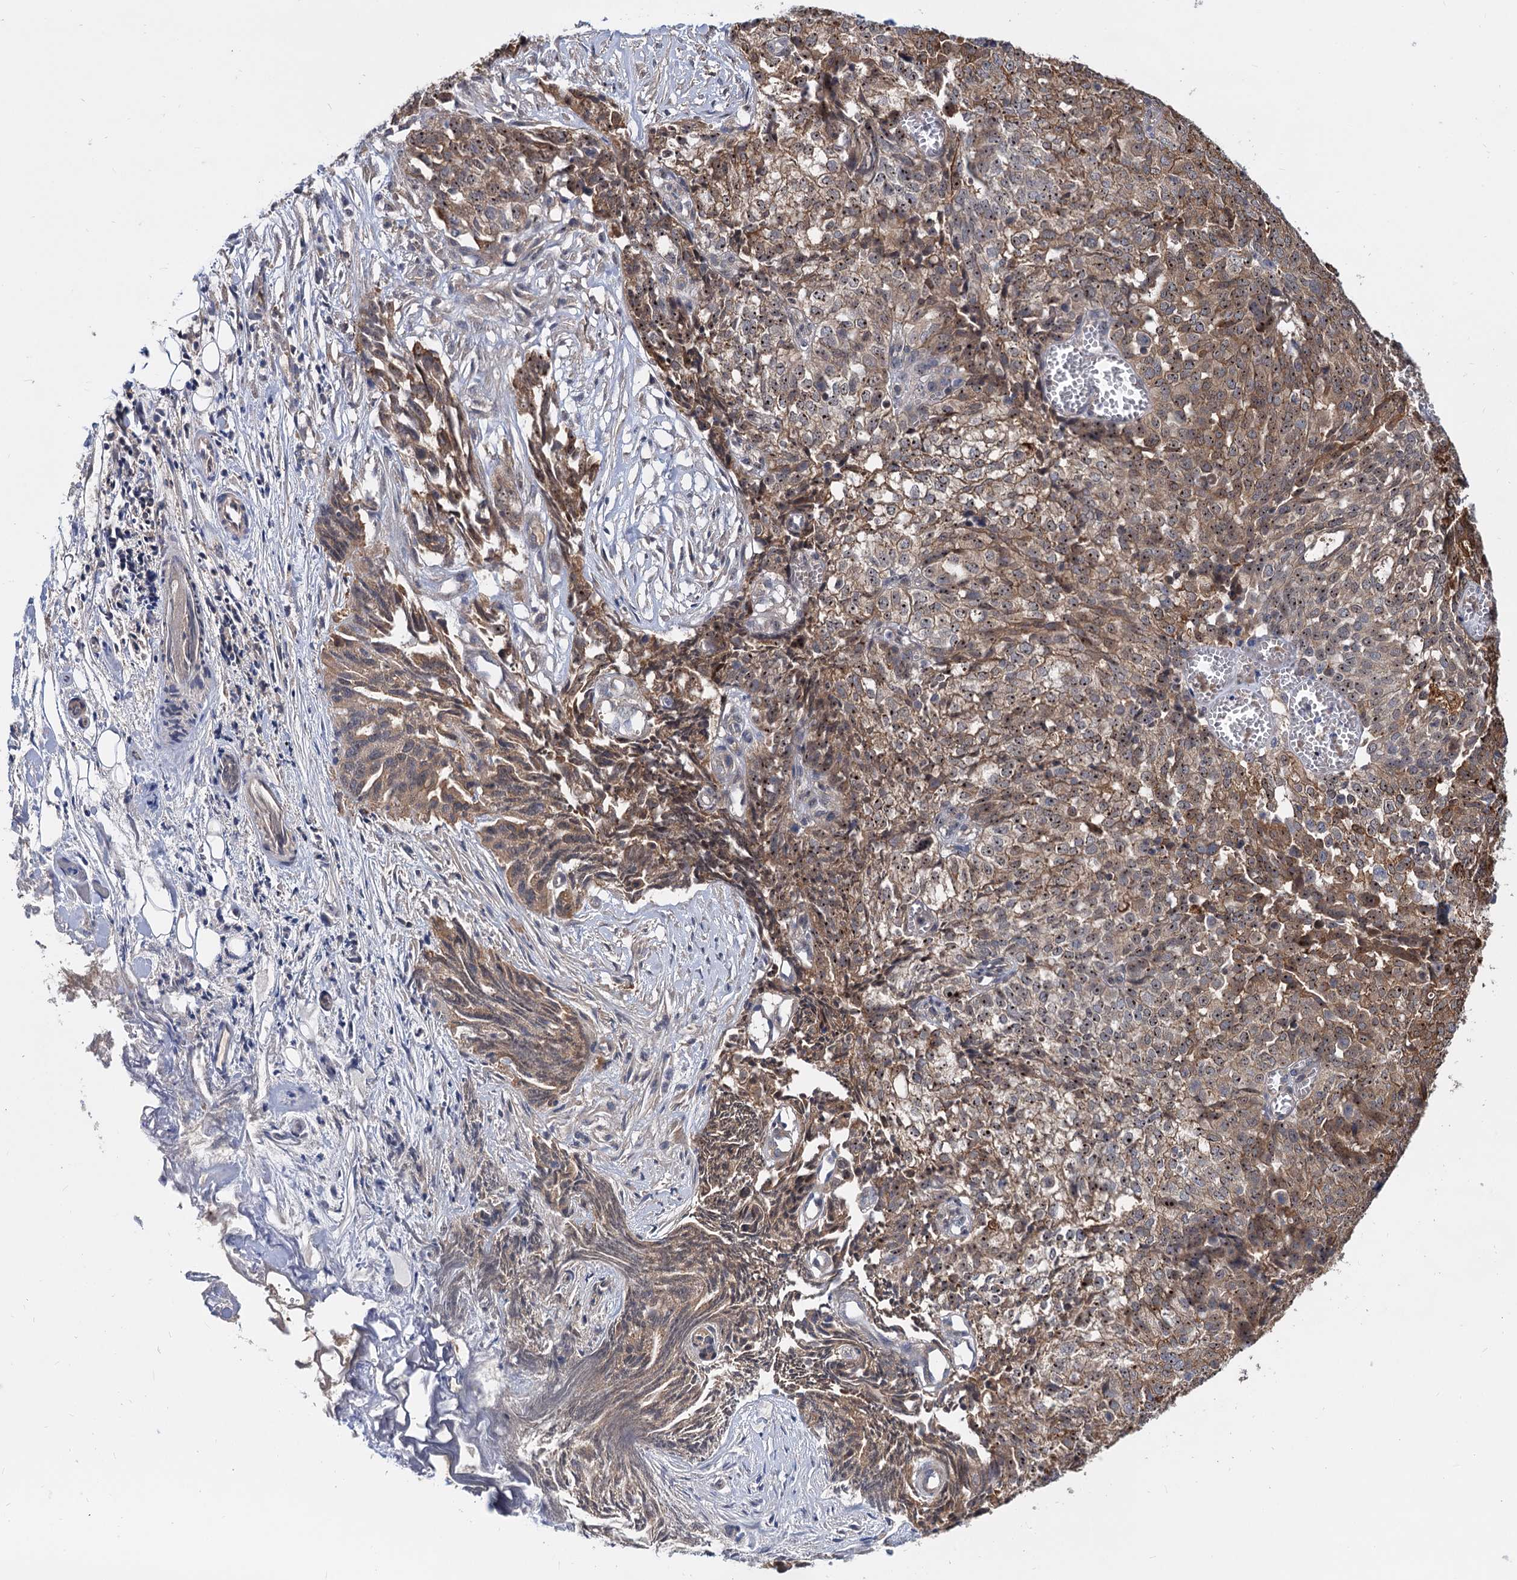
{"staining": {"intensity": "moderate", "quantity": ">75%", "location": "cytoplasmic/membranous,nuclear"}, "tissue": "ovarian cancer", "cell_type": "Tumor cells", "image_type": "cancer", "snomed": [{"axis": "morphology", "description": "Cystadenocarcinoma, serous, NOS"}, {"axis": "topography", "description": "Soft tissue"}, {"axis": "topography", "description": "Ovary"}], "caption": "Protein staining of ovarian cancer (serous cystadenocarcinoma) tissue reveals moderate cytoplasmic/membranous and nuclear positivity in approximately >75% of tumor cells.", "gene": "SNX15", "patient": {"sex": "female", "age": 57}}